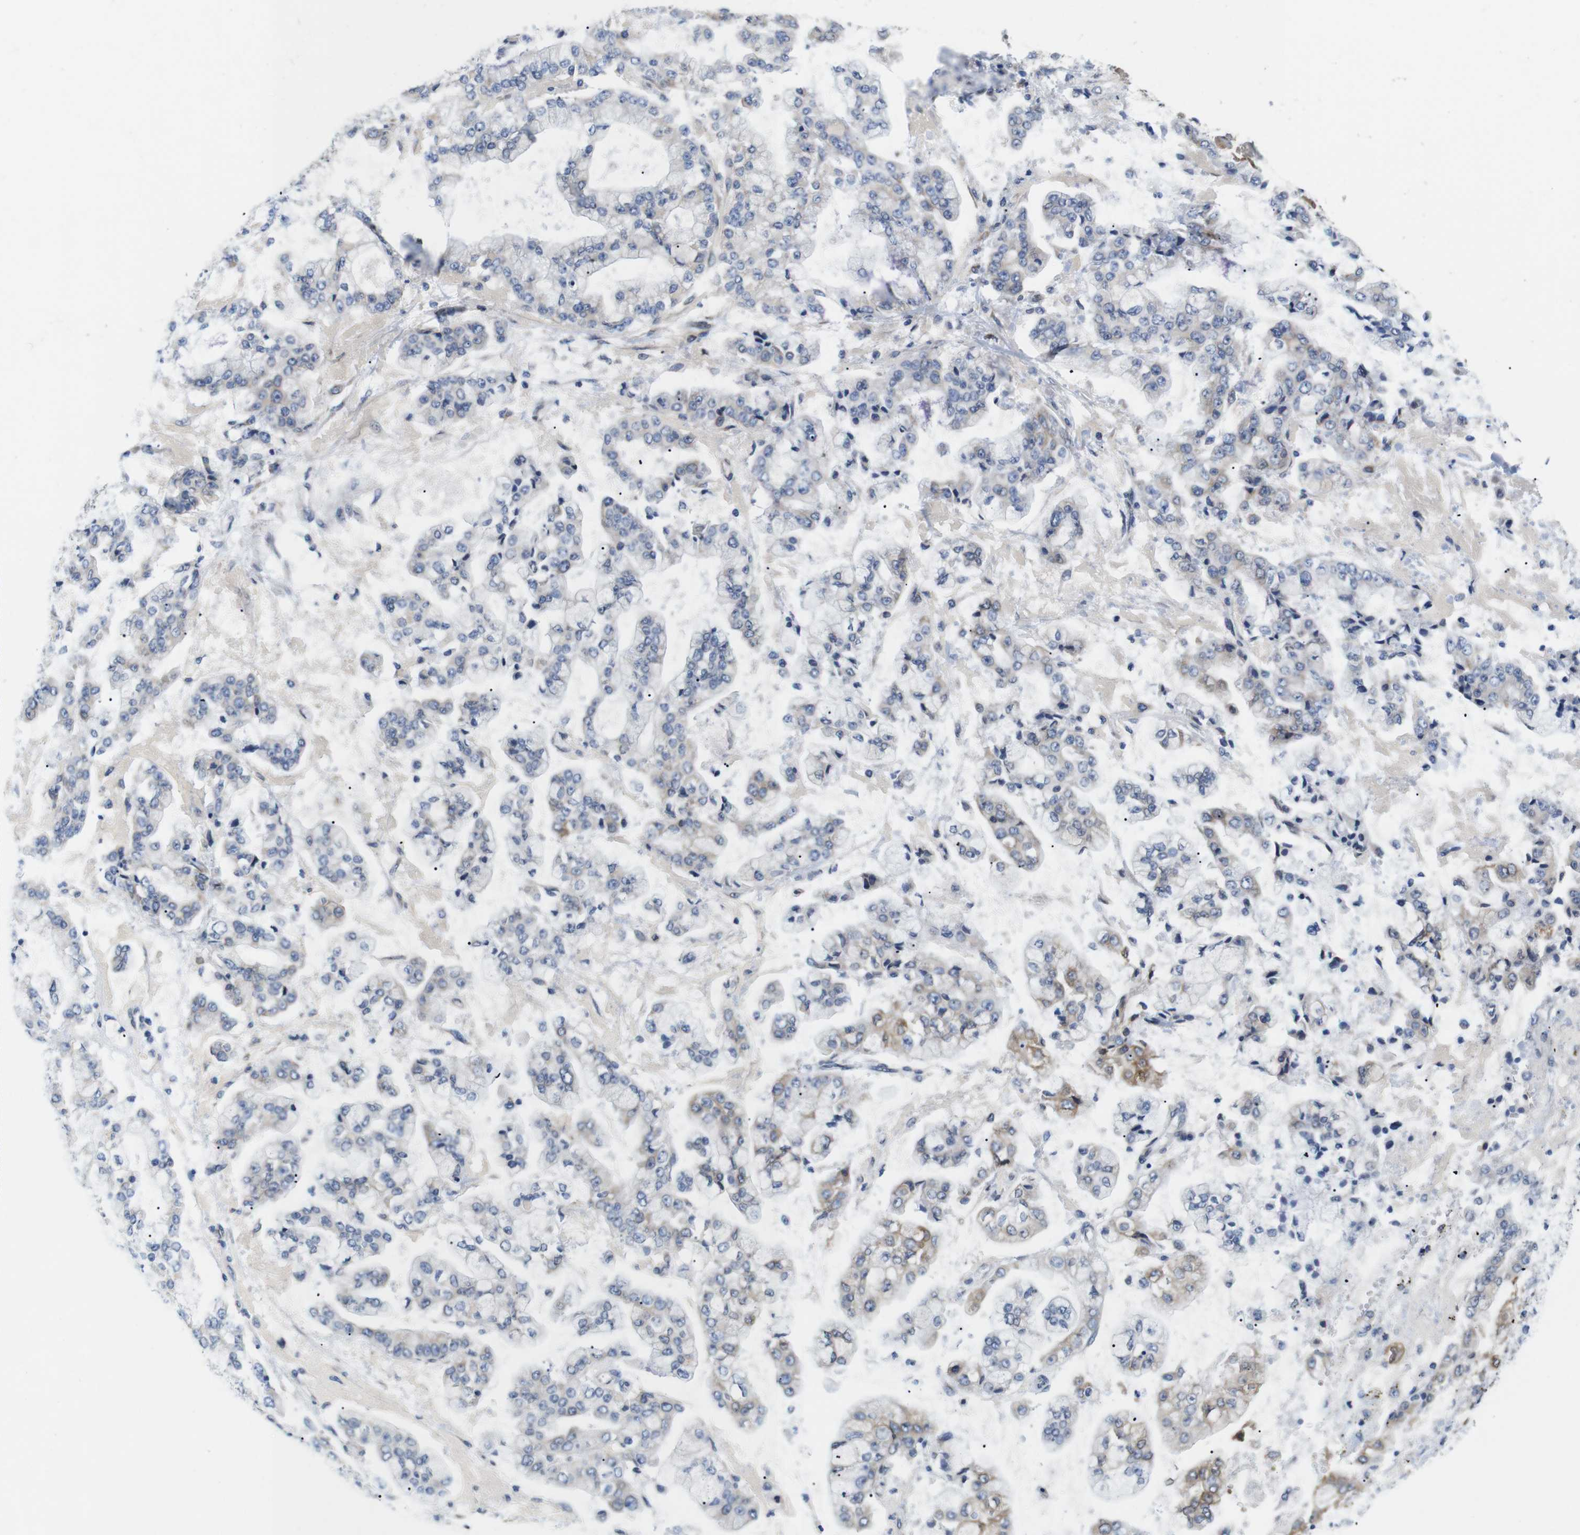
{"staining": {"intensity": "moderate", "quantity": "<25%", "location": "cytoplasmic/membranous"}, "tissue": "stomach cancer", "cell_type": "Tumor cells", "image_type": "cancer", "snomed": [{"axis": "morphology", "description": "Adenocarcinoma, NOS"}, {"axis": "topography", "description": "Stomach"}], "caption": "A brown stain labels moderate cytoplasmic/membranous positivity of a protein in human stomach cancer (adenocarcinoma) tumor cells.", "gene": "HACD3", "patient": {"sex": "male", "age": 76}}